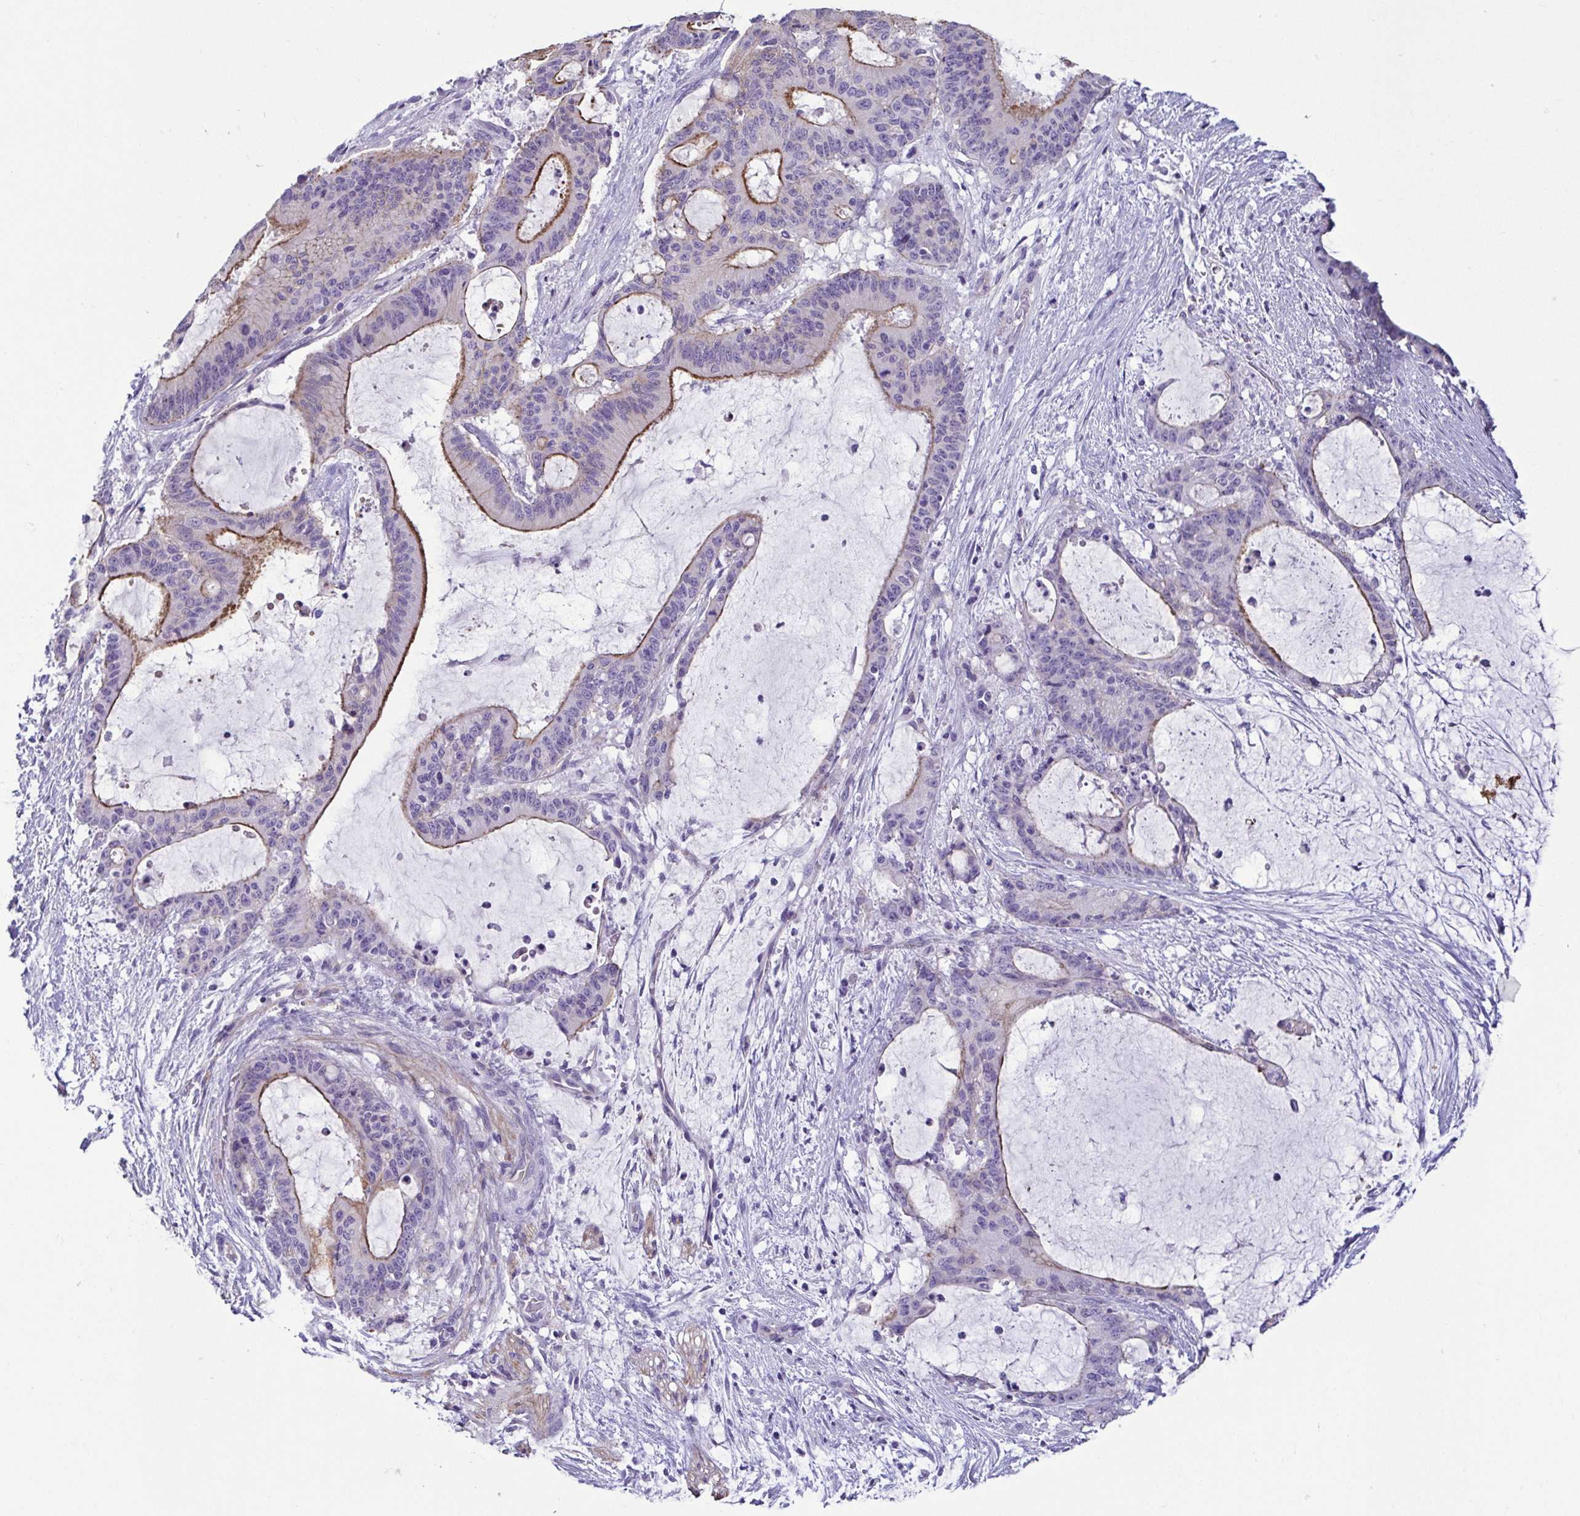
{"staining": {"intensity": "moderate", "quantity": "25%-75%", "location": "cytoplasmic/membranous"}, "tissue": "liver cancer", "cell_type": "Tumor cells", "image_type": "cancer", "snomed": [{"axis": "morphology", "description": "Normal tissue, NOS"}, {"axis": "morphology", "description": "Cholangiocarcinoma"}, {"axis": "topography", "description": "Liver"}, {"axis": "topography", "description": "Peripheral nerve tissue"}], "caption": "IHC of human liver cancer (cholangiocarcinoma) exhibits medium levels of moderate cytoplasmic/membranous positivity in approximately 25%-75% of tumor cells.", "gene": "CASP14", "patient": {"sex": "female", "age": 73}}